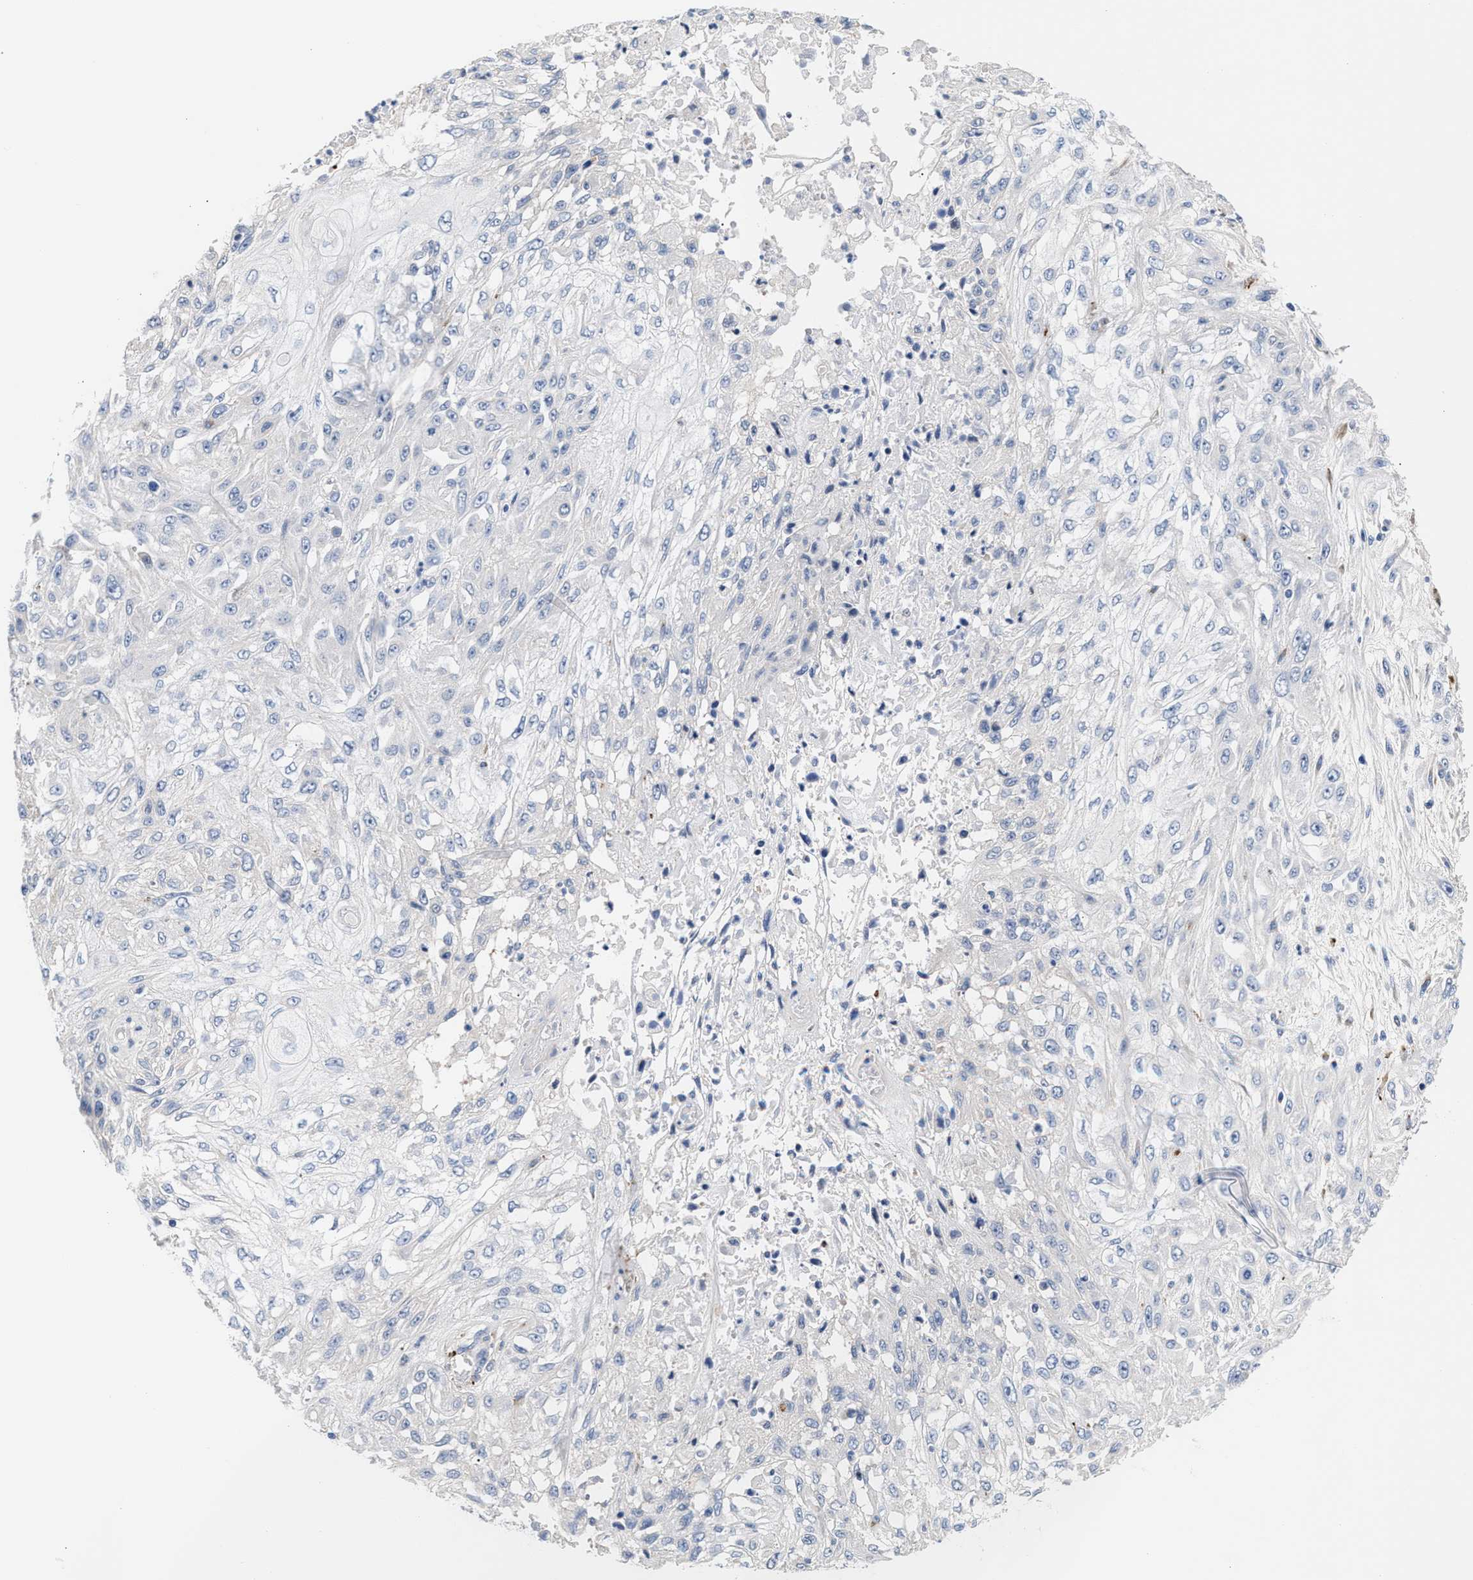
{"staining": {"intensity": "negative", "quantity": "none", "location": "none"}, "tissue": "skin cancer", "cell_type": "Tumor cells", "image_type": "cancer", "snomed": [{"axis": "morphology", "description": "Squamous cell carcinoma, NOS"}, {"axis": "morphology", "description": "Squamous cell carcinoma, metastatic, NOS"}, {"axis": "topography", "description": "Skin"}, {"axis": "topography", "description": "Lymph node"}], "caption": "IHC micrograph of neoplastic tissue: human skin cancer (metastatic squamous cell carcinoma) stained with DAB (3,3'-diaminobenzidine) demonstrates no significant protein positivity in tumor cells. (DAB IHC visualized using brightfield microscopy, high magnification).", "gene": "ACTL7B", "patient": {"sex": "male", "age": 75}}